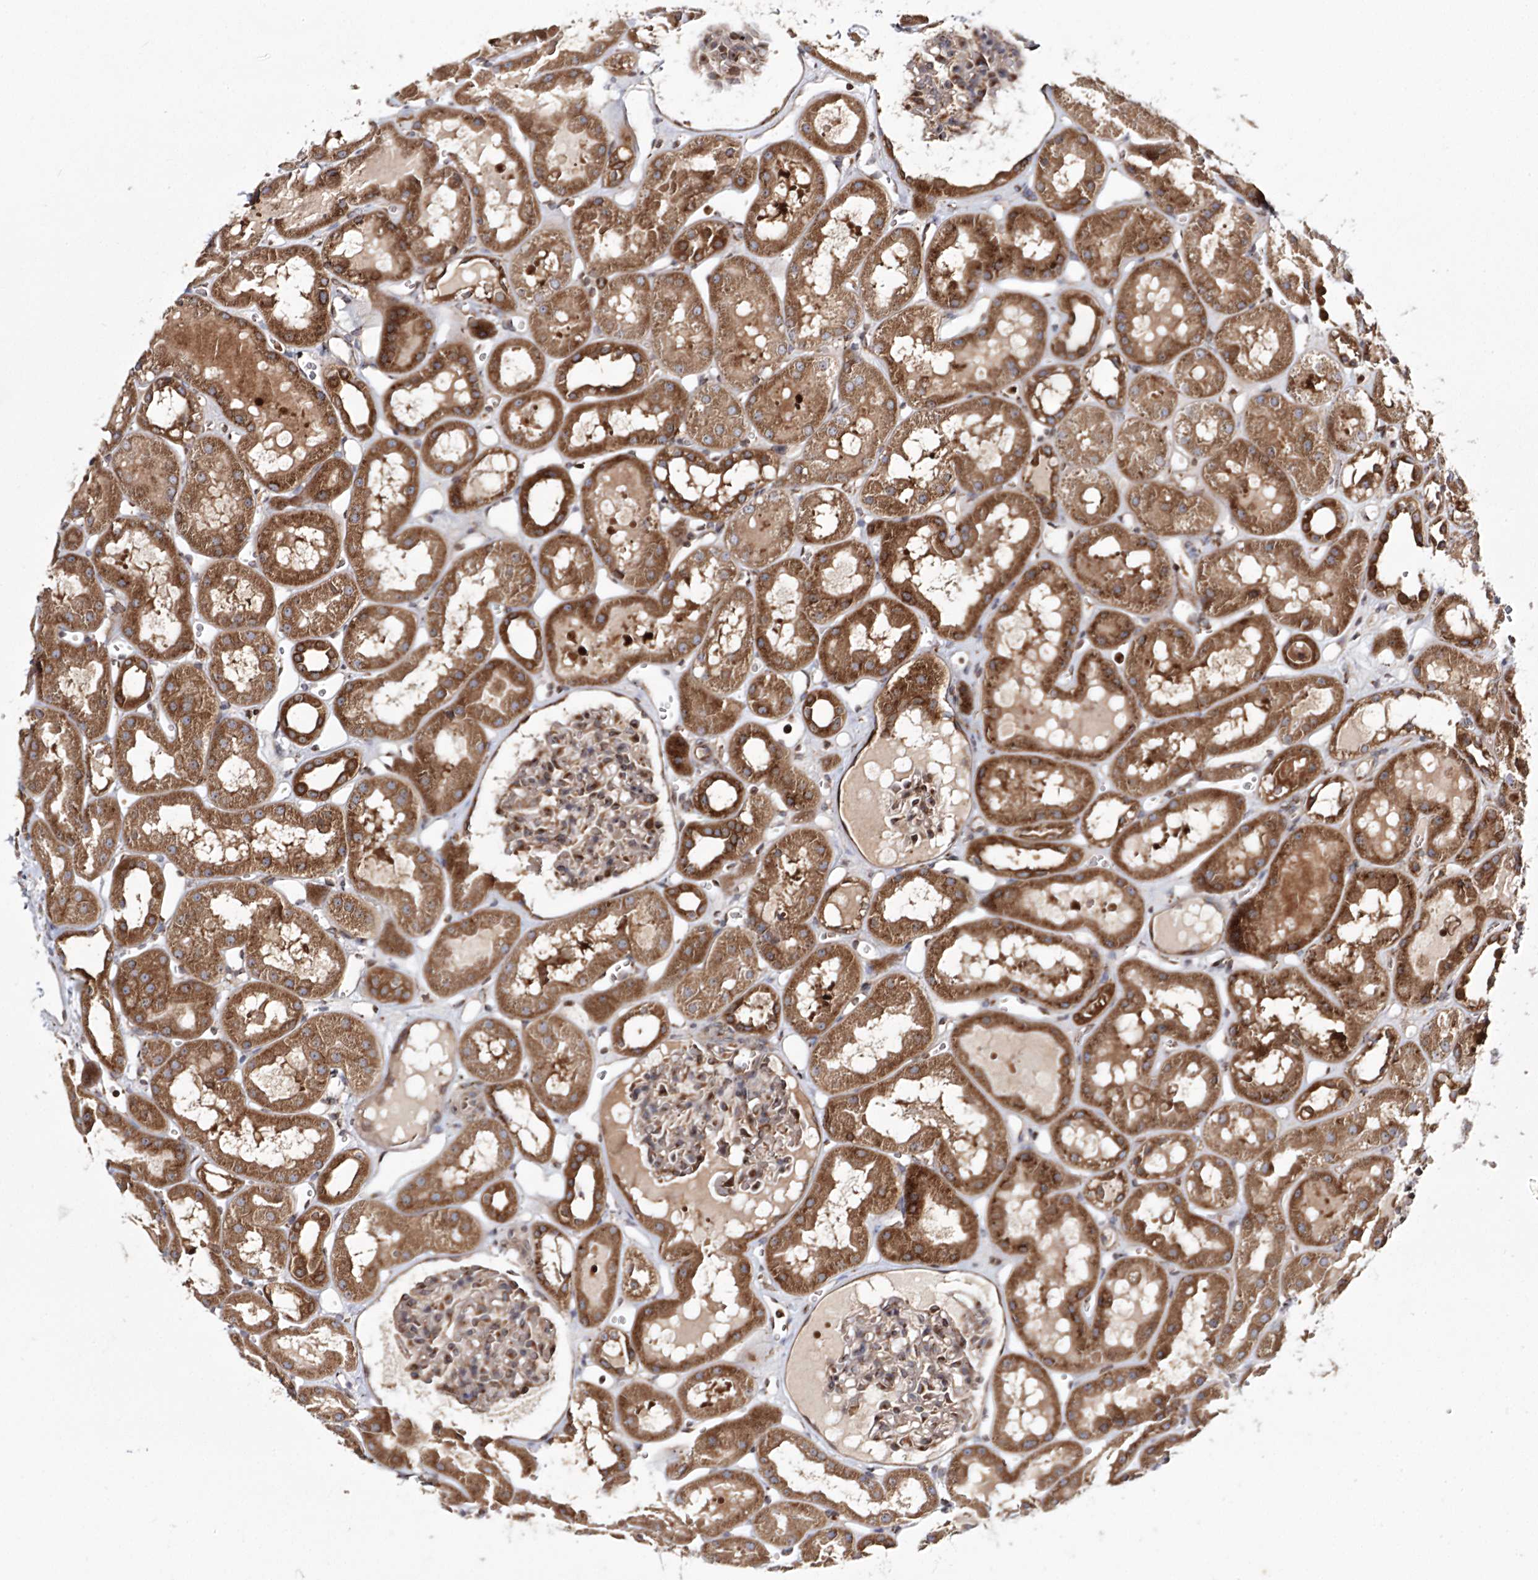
{"staining": {"intensity": "moderate", "quantity": "25%-75%", "location": "cytoplasmic/membranous,nuclear"}, "tissue": "kidney", "cell_type": "Cells in glomeruli", "image_type": "normal", "snomed": [{"axis": "morphology", "description": "Normal tissue, NOS"}, {"axis": "topography", "description": "Kidney"}, {"axis": "topography", "description": "Urinary bladder"}], "caption": "Protein expression analysis of unremarkable kidney exhibits moderate cytoplasmic/membranous,nuclear staining in approximately 25%-75% of cells in glomeruli.", "gene": "ARCN1", "patient": {"sex": "male", "age": 16}}